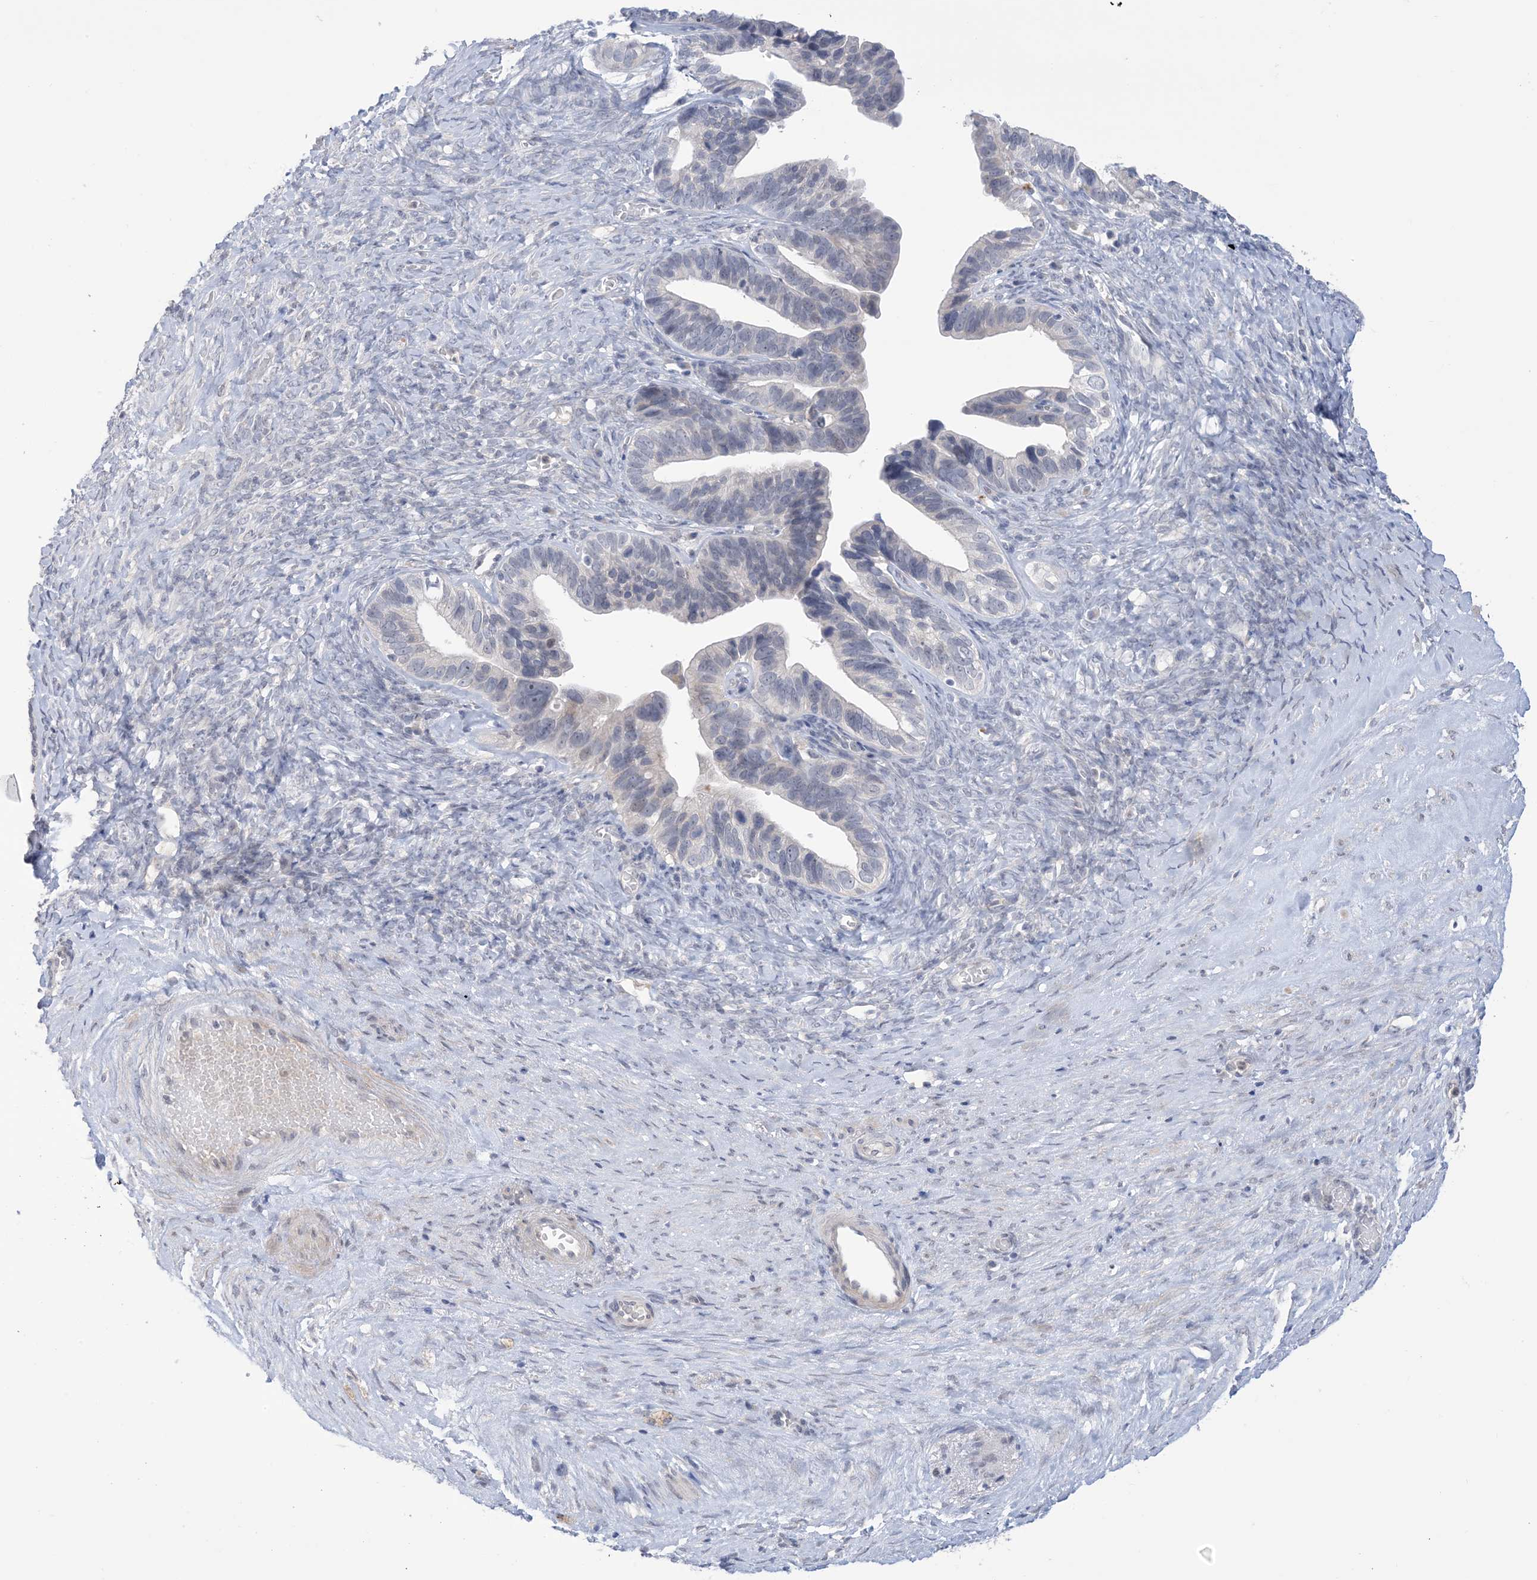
{"staining": {"intensity": "negative", "quantity": "none", "location": "none"}, "tissue": "ovarian cancer", "cell_type": "Tumor cells", "image_type": "cancer", "snomed": [{"axis": "morphology", "description": "Cystadenocarcinoma, serous, NOS"}, {"axis": "topography", "description": "Ovary"}], "caption": "Protein analysis of serous cystadenocarcinoma (ovarian) displays no significant expression in tumor cells.", "gene": "TTYH1", "patient": {"sex": "female", "age": 56}}